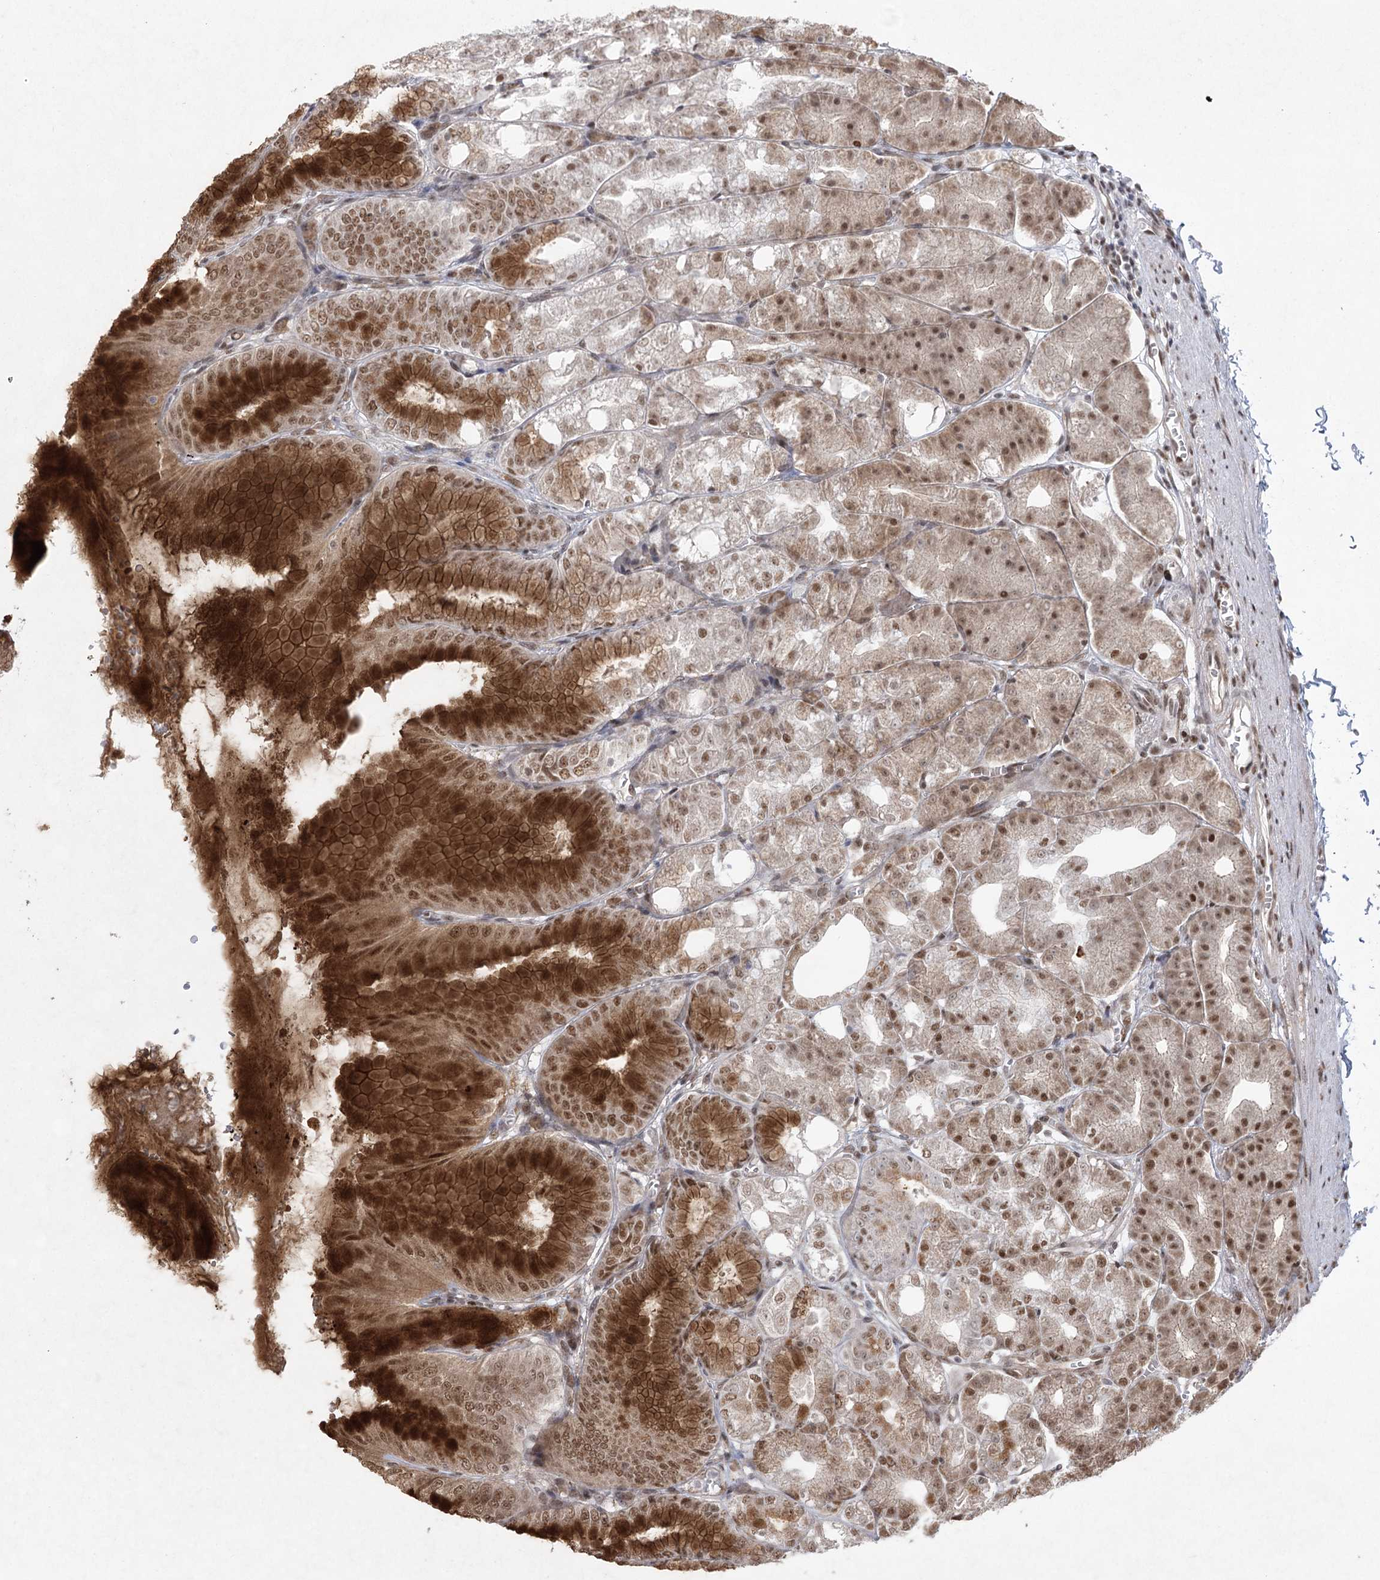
{"staining": {"intensity": "strong", "quantity": ">75%", "location": "cytoplasmic/membranous,nuclear"}, "tissue": "stomach", "cell_type": "Glandular cells", "image_type": "normal", "snomed": [{"axis": "morphology", "description": "Normal tissue, NOS"}, {"axis": "topography", "description": "Stomach, lower"}], "caption": "Protein expression analysis of unremarkable human stomach reveals strong cytoplasmic/membranous,nuclear staining in about >75% of glandular cells.", "gene": "ZCCHC8", "patient": {"sex": "male", "age": 71}}